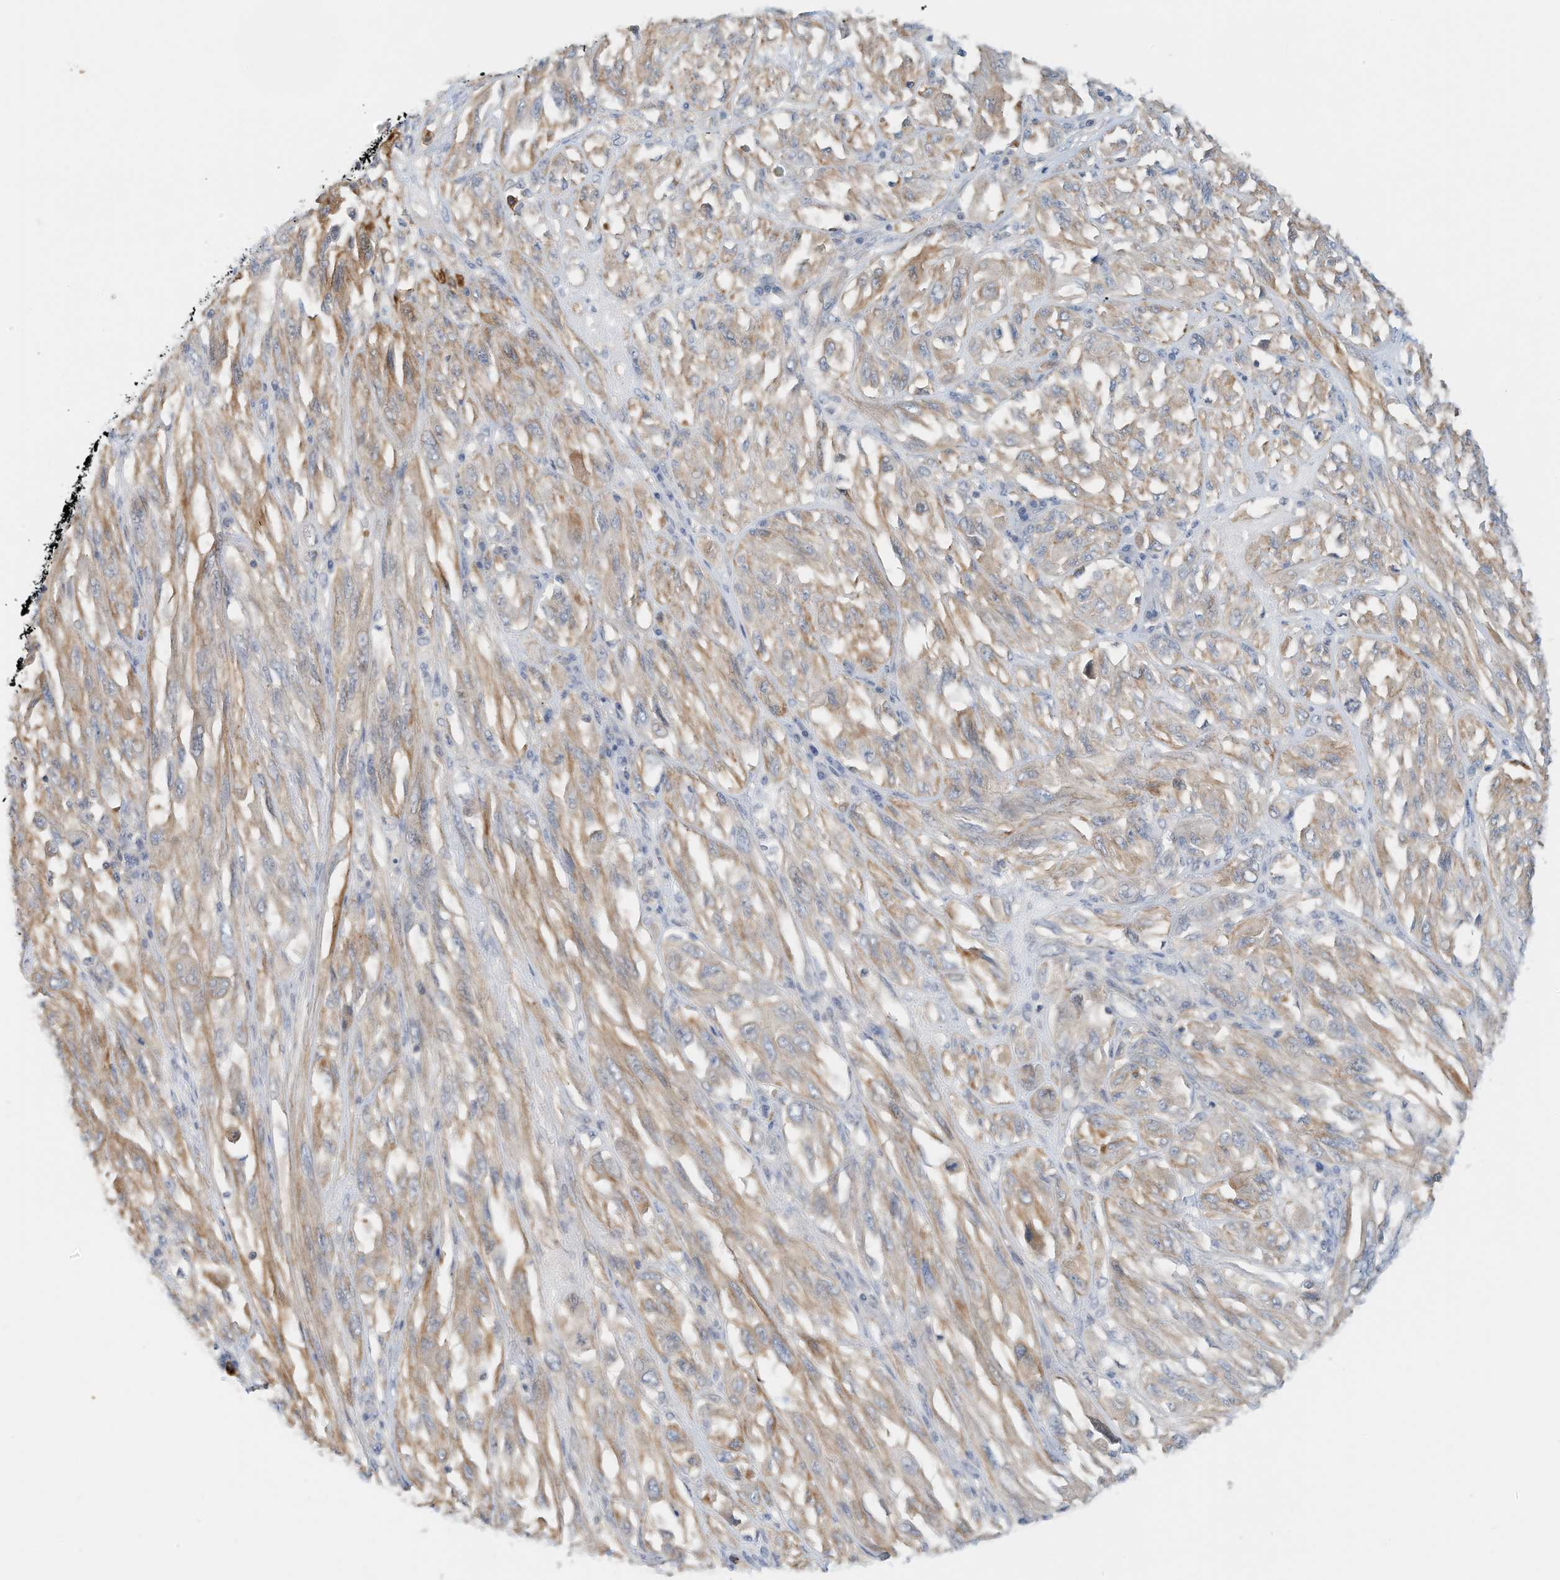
{"staining": {"intensity": "weak", "quantity": "<25%", "location": "cytoplasmic/membranous"}, "tissue": "melanoma", "cell_type": "Tumor cells", "image_type": "cancer", "snomed": [{"axis": "morphology", "description": "Malignant melanoma, NOS"}, {"axis": "topography", "description": "Skin"}], "caption": "High power microscopy micrograph of an immunohistochemistry (IHC) histopathology image of melanoma, revealing no significant positivity in tumor cells.", "gene": "MICAL1", "patient": {"sex": "female", "age": 91}}